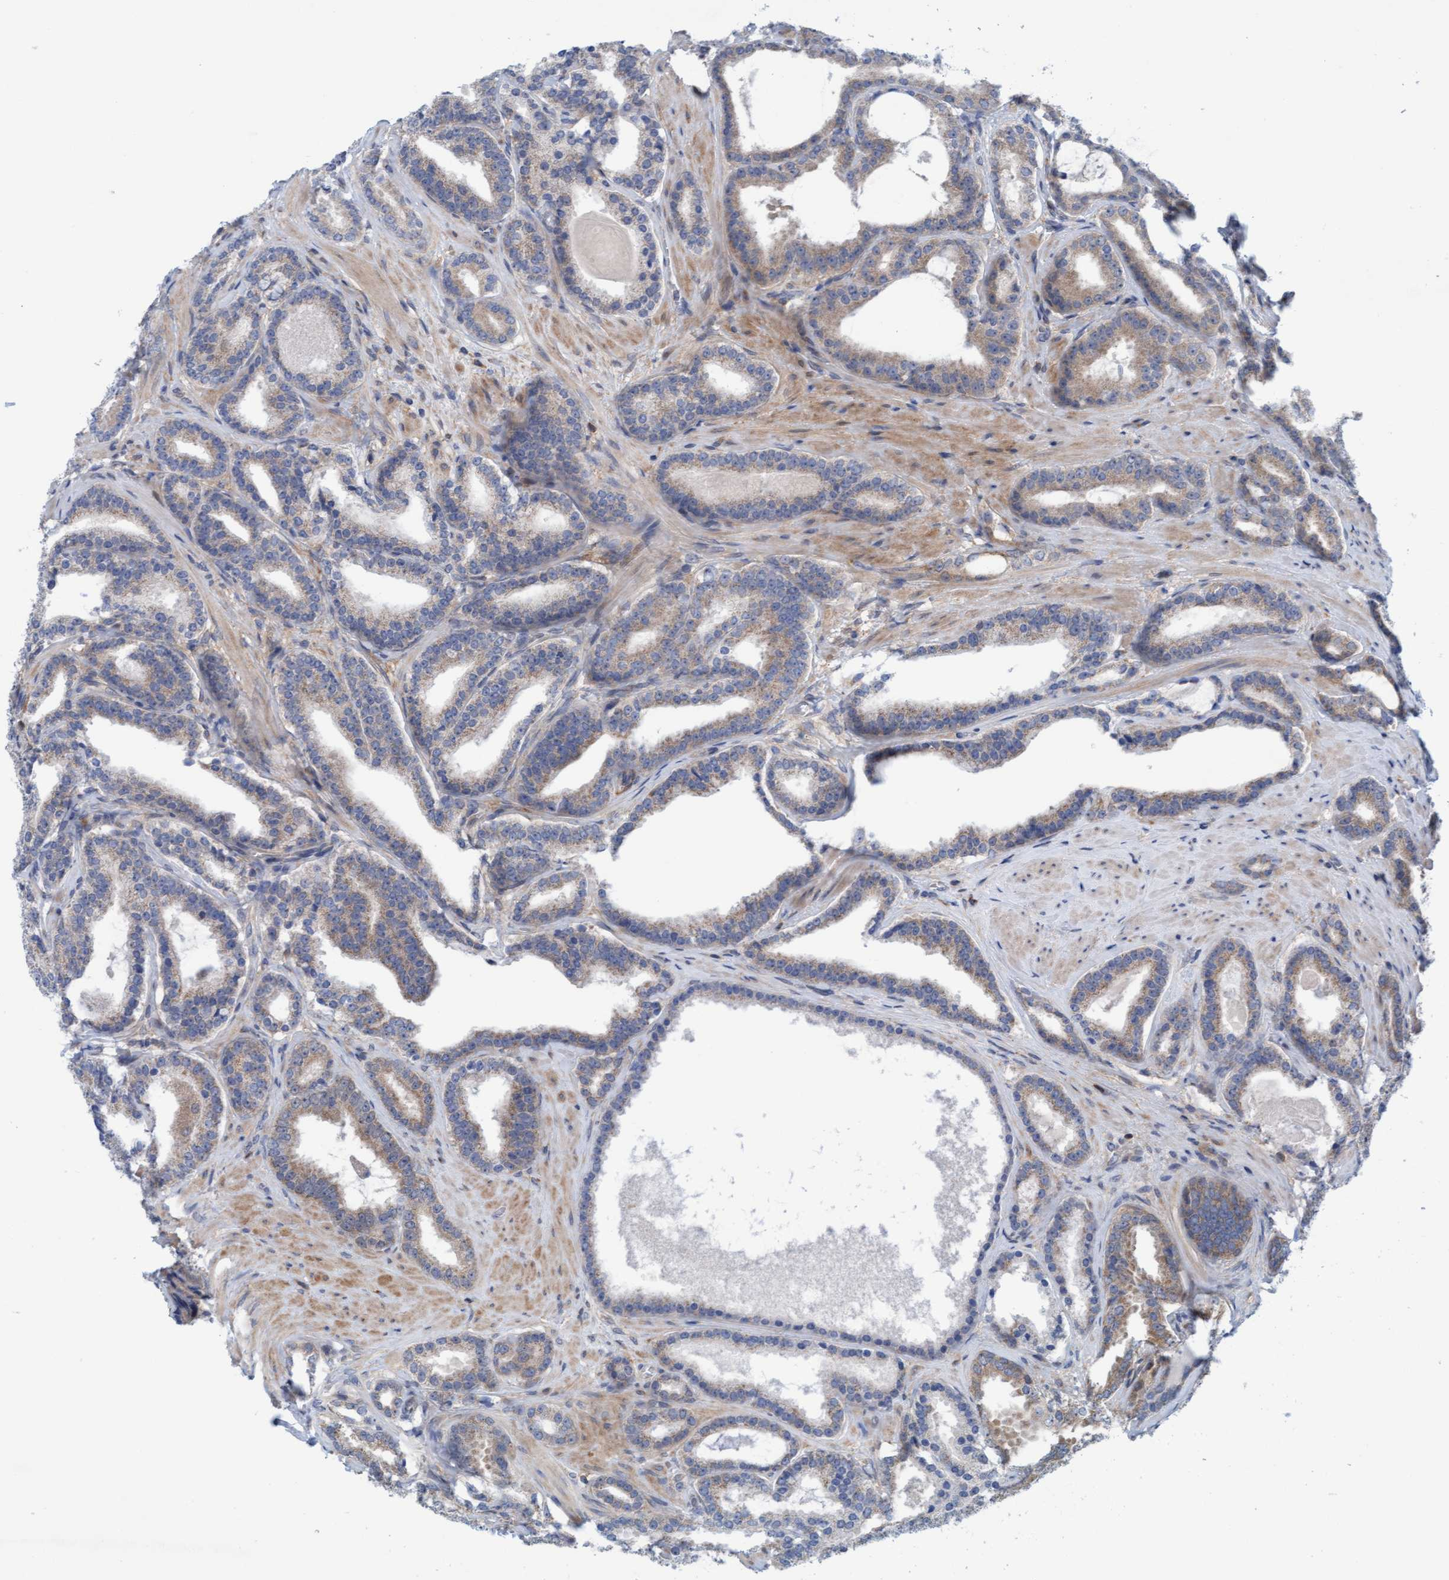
{"staining": {"intensity": "weak", "quantity": "<25%", "location": "cytoplasmic/membranous"}, "tissue": "prostate cancer", "cell_type": "Tumor cells", "image_type": "cancer", "snomed": [{"axis": "morphology", "description": "Adenocarcinoma, High grade"}, {"axis": "topography", "description": "Prostate"}], "caption": "Immunohistochemistry image of prostate cancer (high-grade adenocarcinoma) stained for a protein (brown), which exhibits no staining in tumor cells. (DAB (3,3'-diaminobenzidine) immunohistochemistry (IHC) with hematoxylin counter stain).", "gene": "KLHL25", "patient": {"sex": "male", "age": 60}}